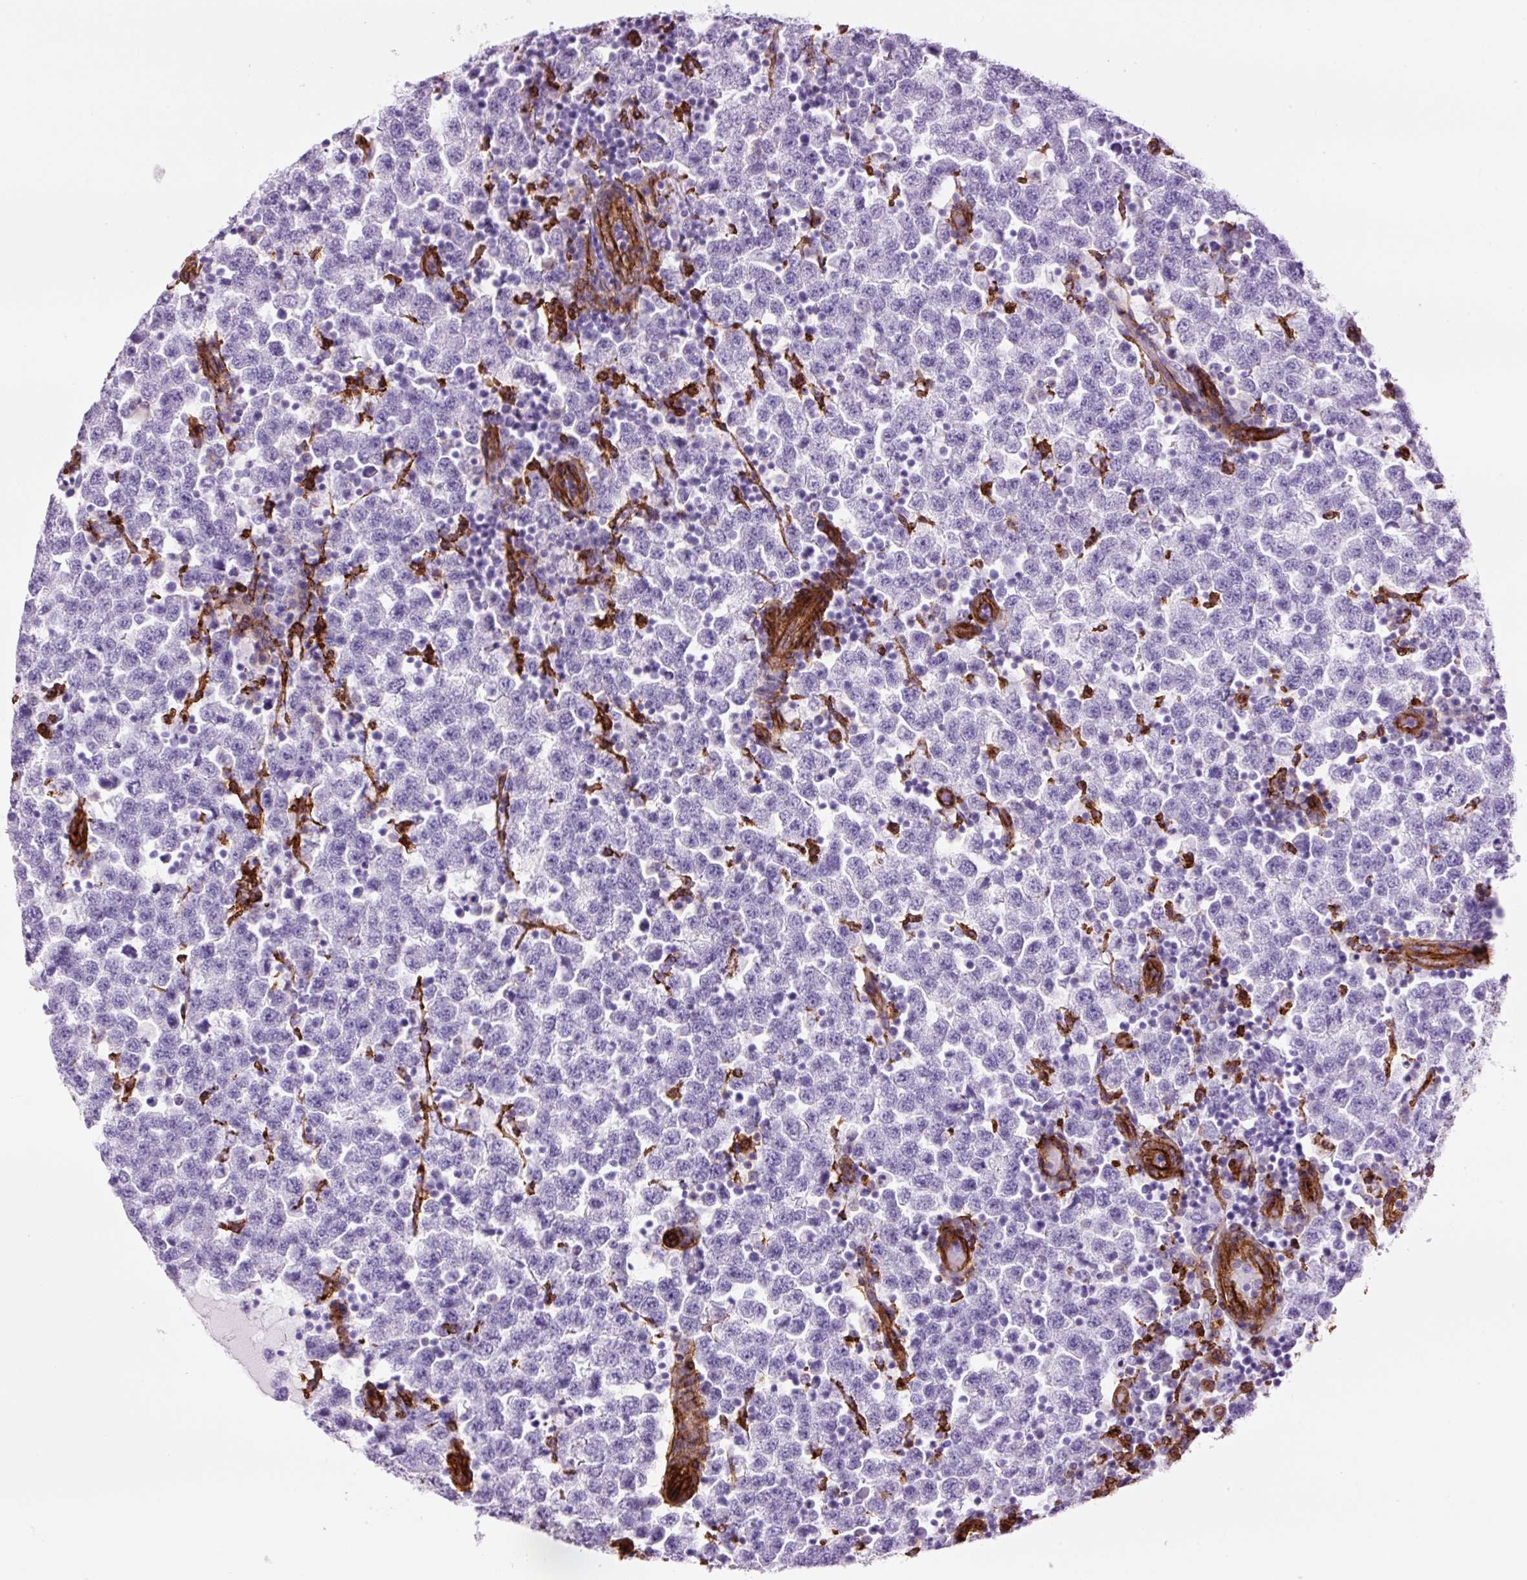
{"staining": {"intensity": "negative", "quantity": "none", "location": "none"}, "tissue": "testis cancer", "cell_type": "Tumor cells", "image_type": "cancer", "snomed": [{"axis": "morphology", "description": "Seminoma, NOS"}, {"axis": "topography", "description": "Testis"}], "caption": "Testis cancer (seminoma) was stained to show a protein in brown. There is no significant positivity in tumor cells.", "gene": "CAV1", "patient": {"sex": "male", "age": 34}}